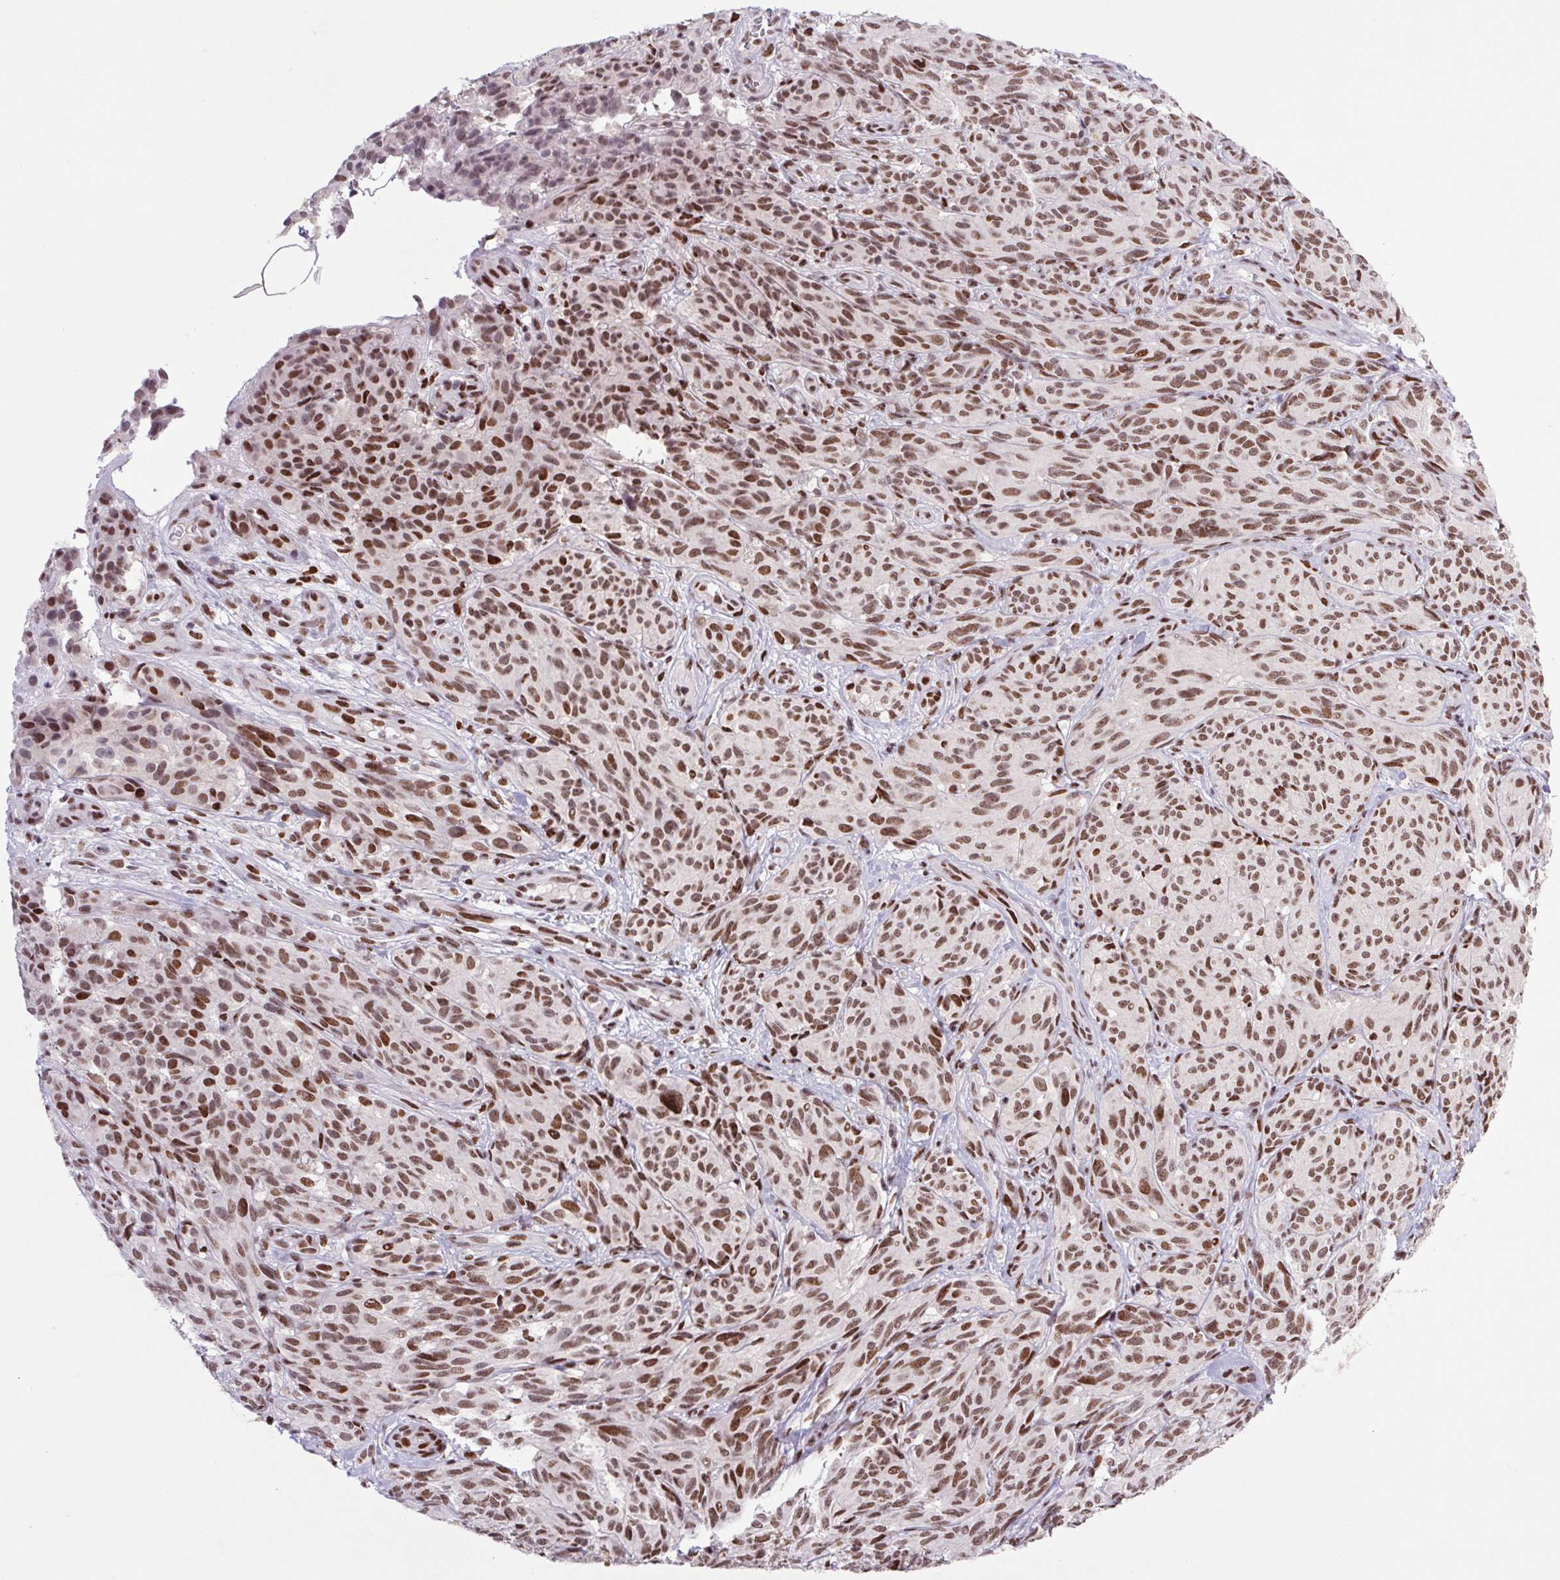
{"staining": {"intensity": "moderate", "quantity": ">75%", "location": "nuclear"}, "tissue": "melanoma", "cell_type": "Tumor cells", "image_type": "cancer", "snomed": [{"axis": "morphology", "description": "Malignant melanoma, NOS"}, {"axis": "topography", "description": "Skin"}], "caption": "Melanoma tissue demonstrates moderate nuclear positivity in approximately >75% of tumor cells", "gene": "LDLRAD4", "patient": {"sex": "female", "age": 85}}